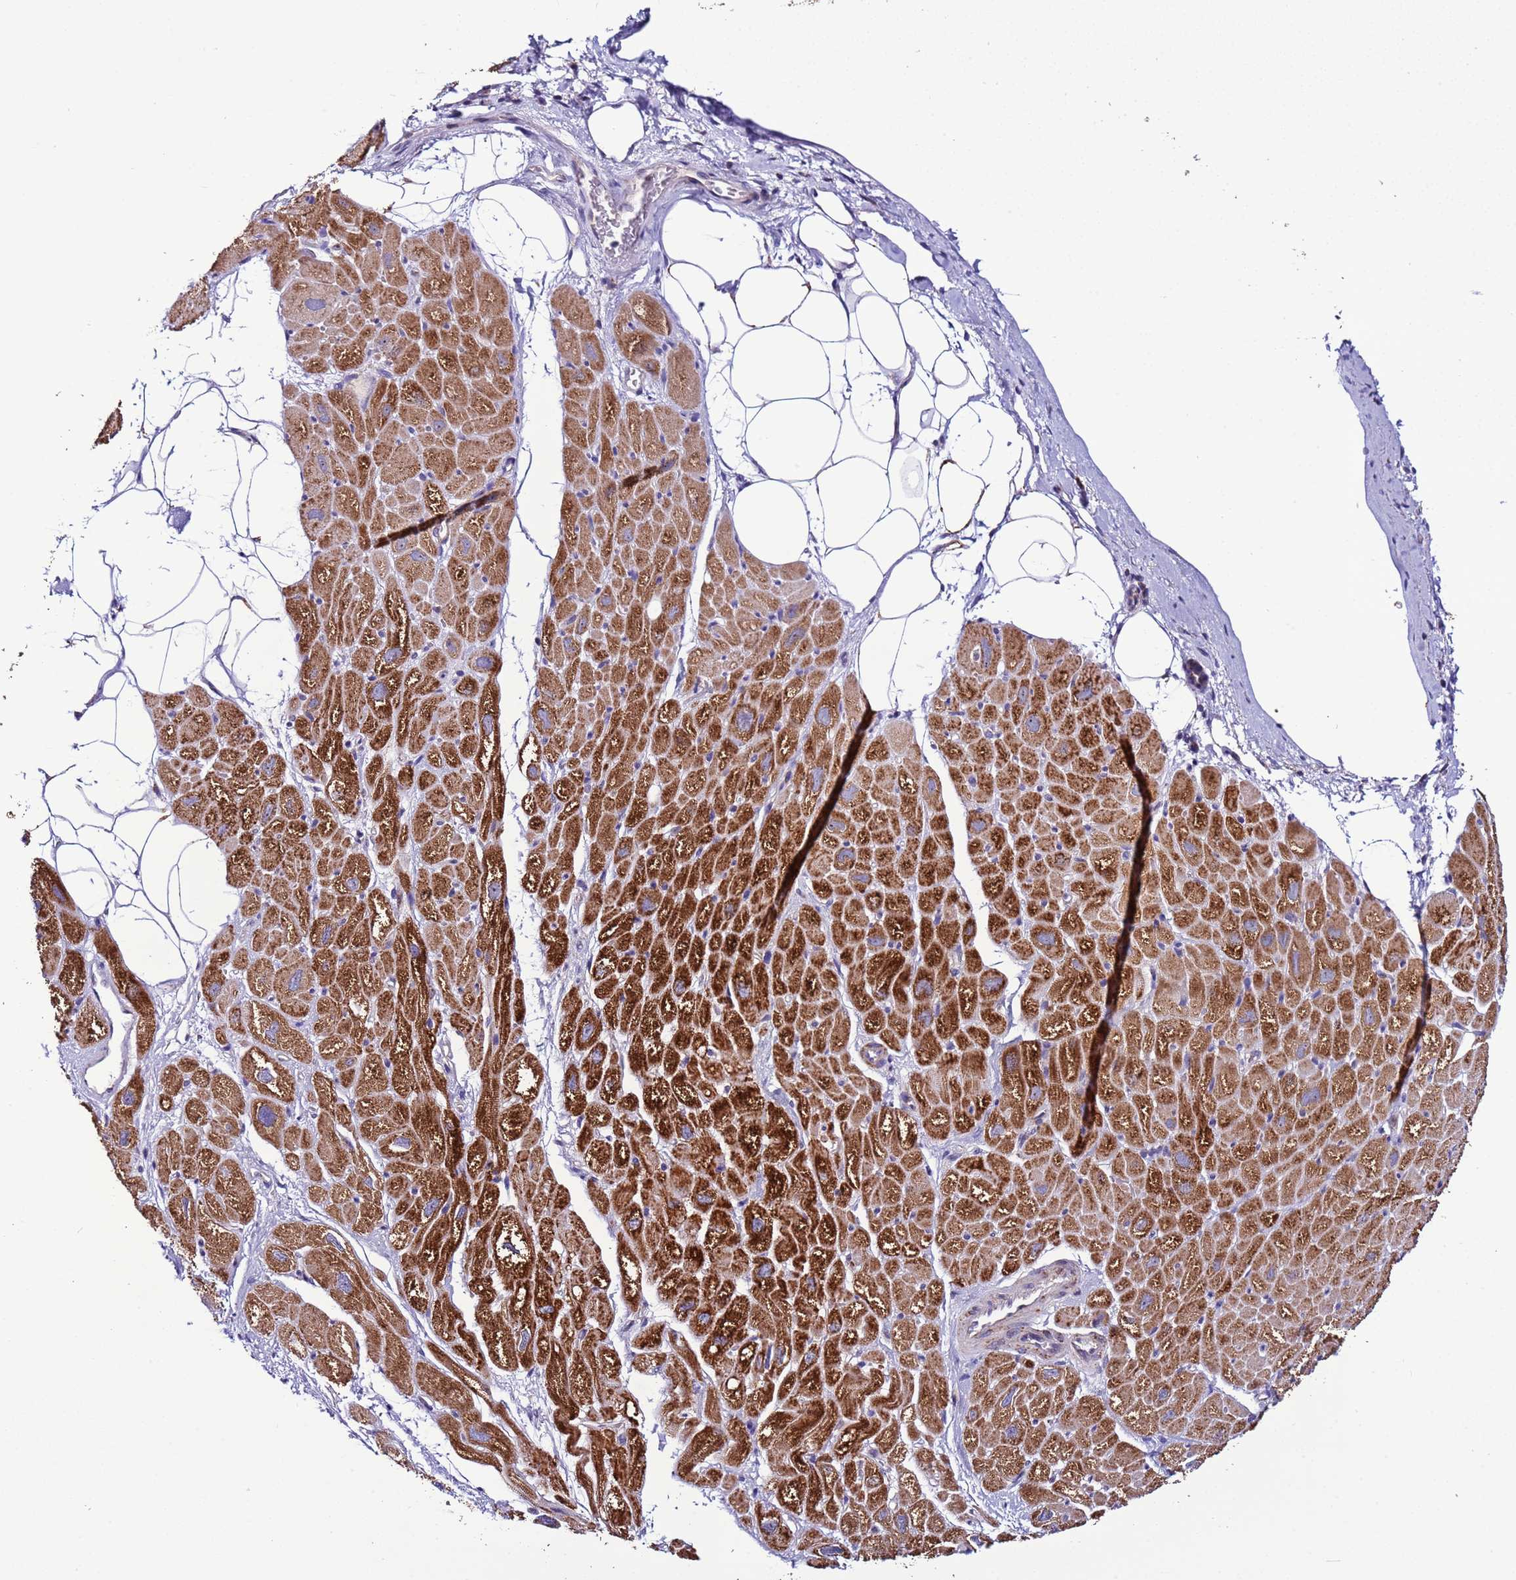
{"staining": {"intensity": "strong", "quantity": ">75%", "location": "cytoplasmic/membranous"}, "tissue": "heart muscle", "cell_type": "Cardiomyocytes", "image_type": "normal", "snomed": [{"axis": "morphology", "description": "Normal tissue, NOS"}, {"axis": "topography", "description": "Heart"}], "caption": "A brown stain labels strong cytoplasmic/membranous positivity of a protein in cardiomyocytes of normal heart muscle. (brown staining indicates protein expression, while blue staining denotes nuclei).", "gene": "UEVLD", "patient": {"sex": "male", "age": 50}}